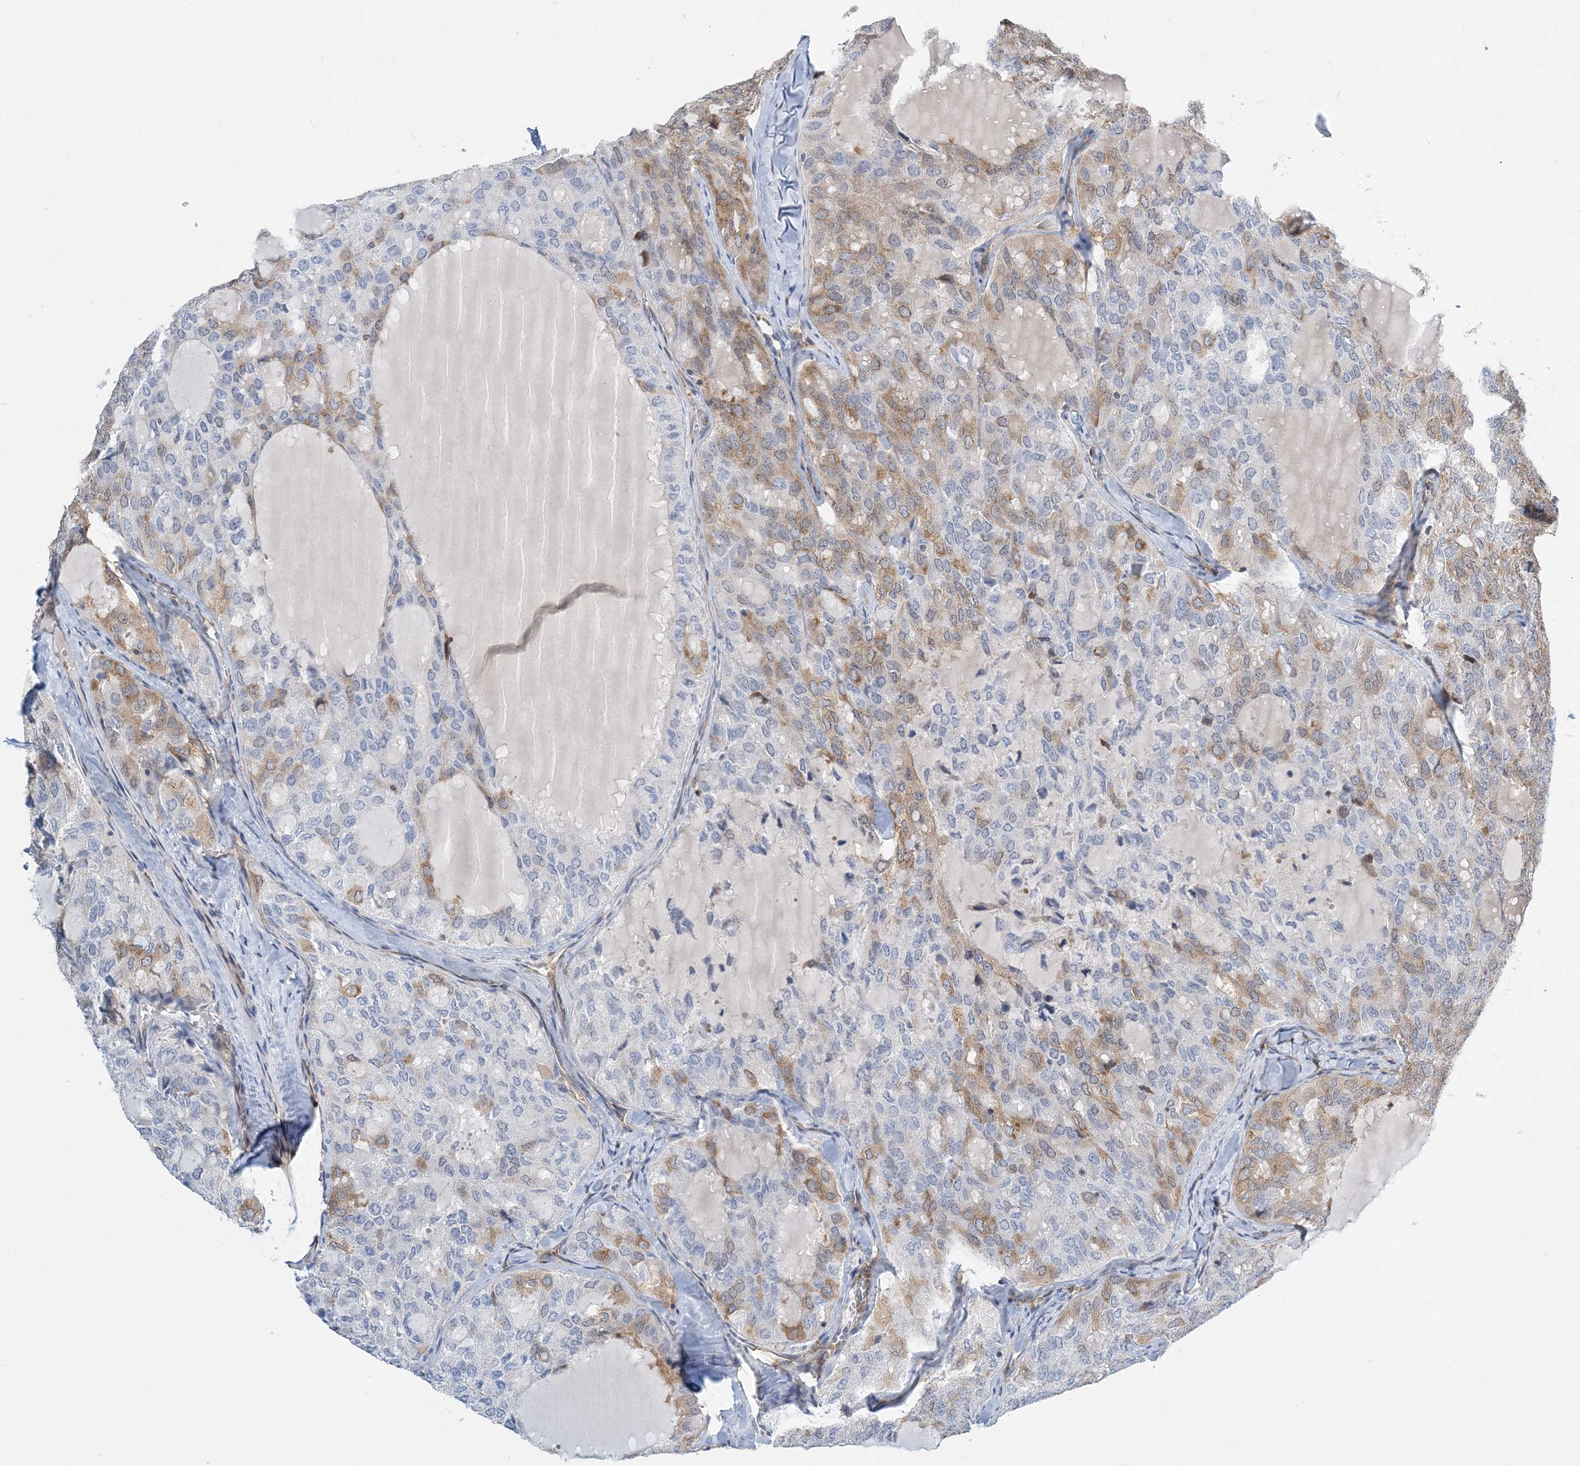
{"staining": {"intensity": "moderate", "quantity": "25%-75%", "location": "cytoplasmic/membranous"}, "tissue": "thyroid cancer", "cell_type": "Tumor cells", "image_type": "cancer", "snomed": [{"axis": "morphology", "description": "Follicular adenoma carcinoma, NOS"}, {"axis": "topography", "description": "Thyroid gland"}], "caption": "Moderate cytoplasmic/membranous staining for a protein is appreciated in approximately 25%-75% of tumor cells of thyroid cancer (follicular adenoma carcinoma) using immunohistochemistry.", "gene": "LARP4B", "patient": {"sex": "male", "age": 75}}